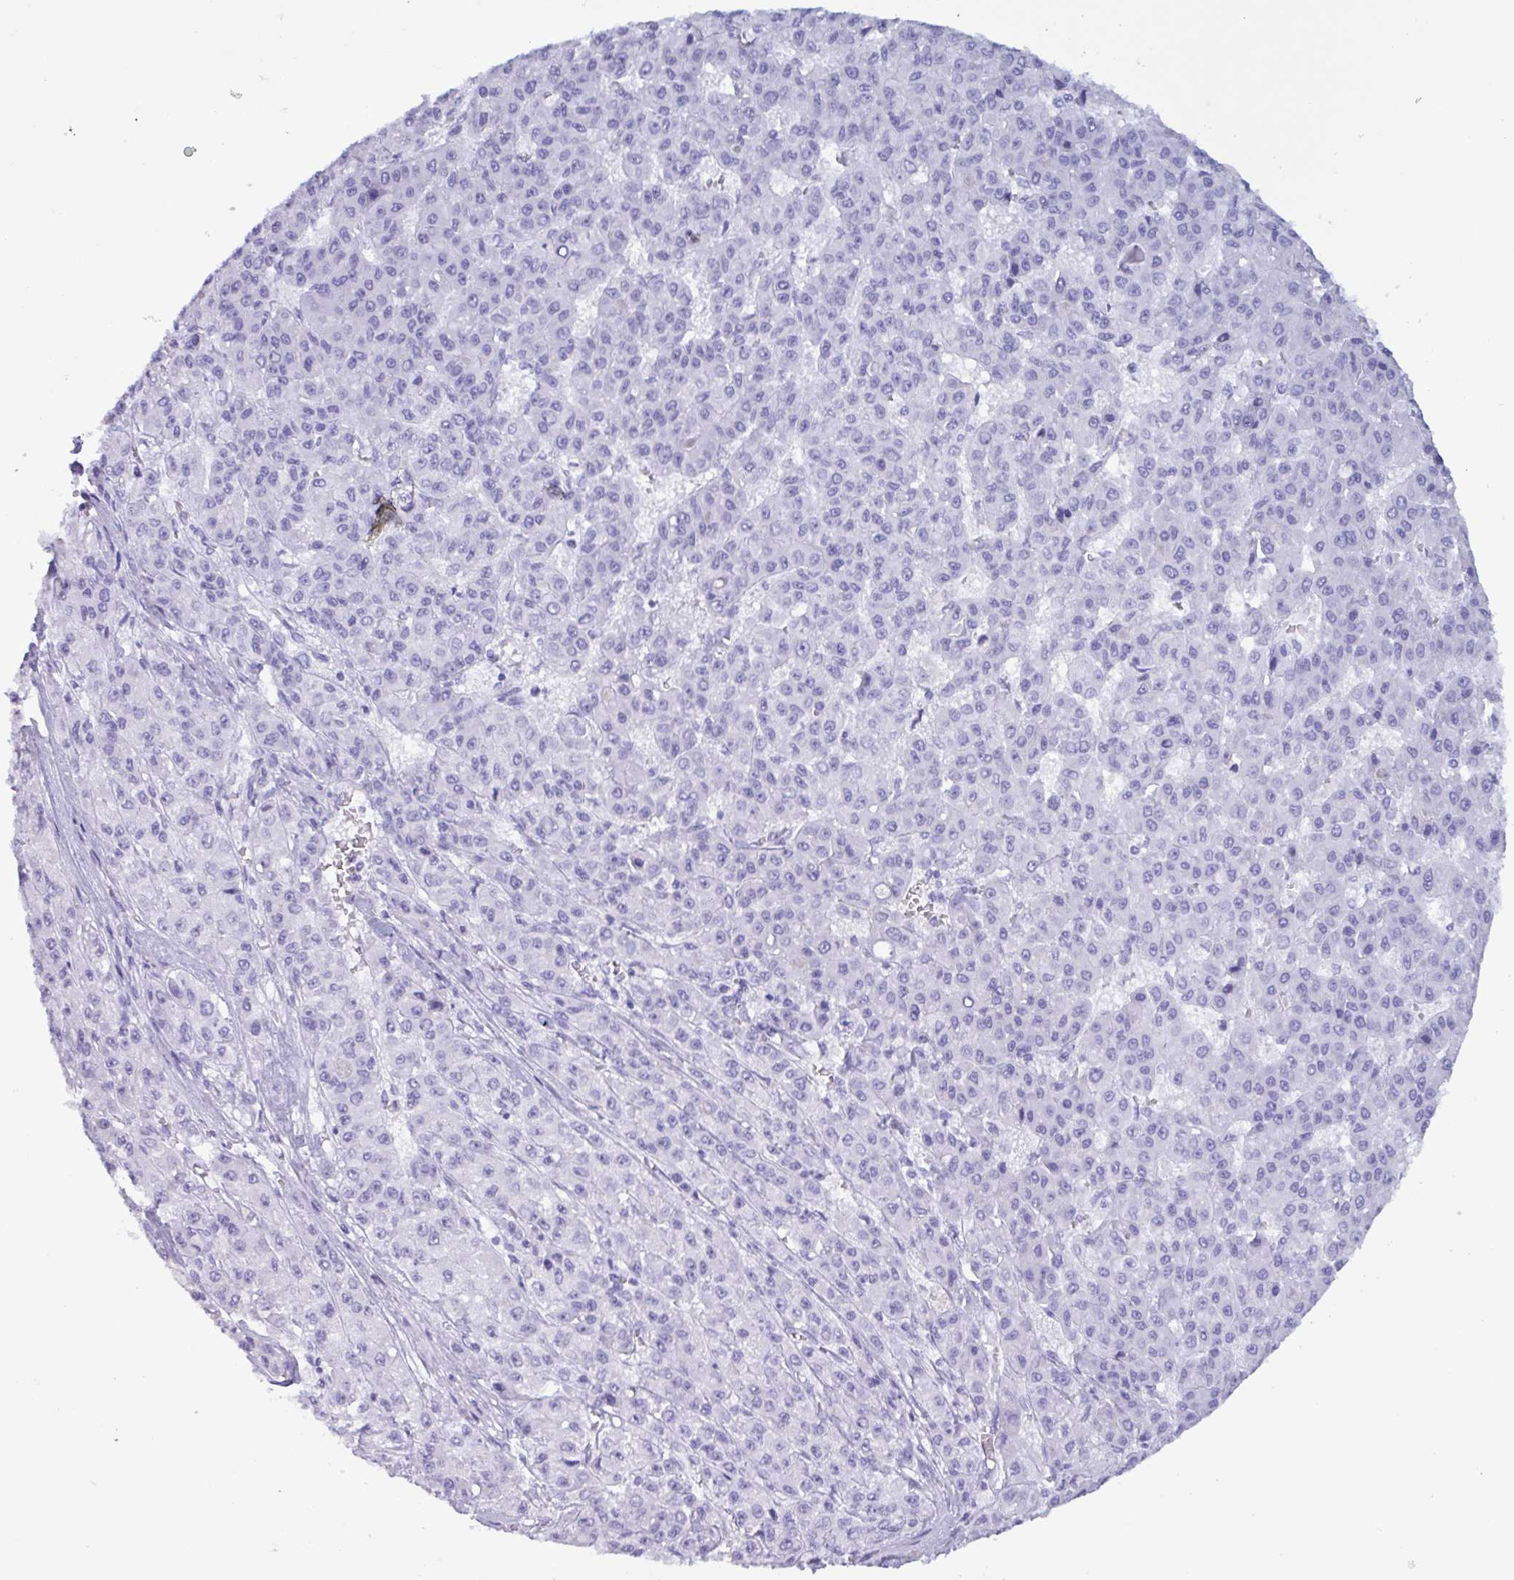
{"staining": {"intensity": "negative", "quantity": "none", "location": "none"}, "tissue": "liver cancer", "cell_type": "Tumor cells", "image_type": "cancer", "snomed": [{"axis": "morphology", "description": "Carcinoma, Hepatocellular, NOS"}, {"axis": "topography", "description": "Liver"}], "caption": "The IHC micrograph has no significant positivity in tumor cells of hepatocellular carcinoma (liver) tissue.", "gene": "MRGPRG", "patient": {"sex": "male", "age": 70}}